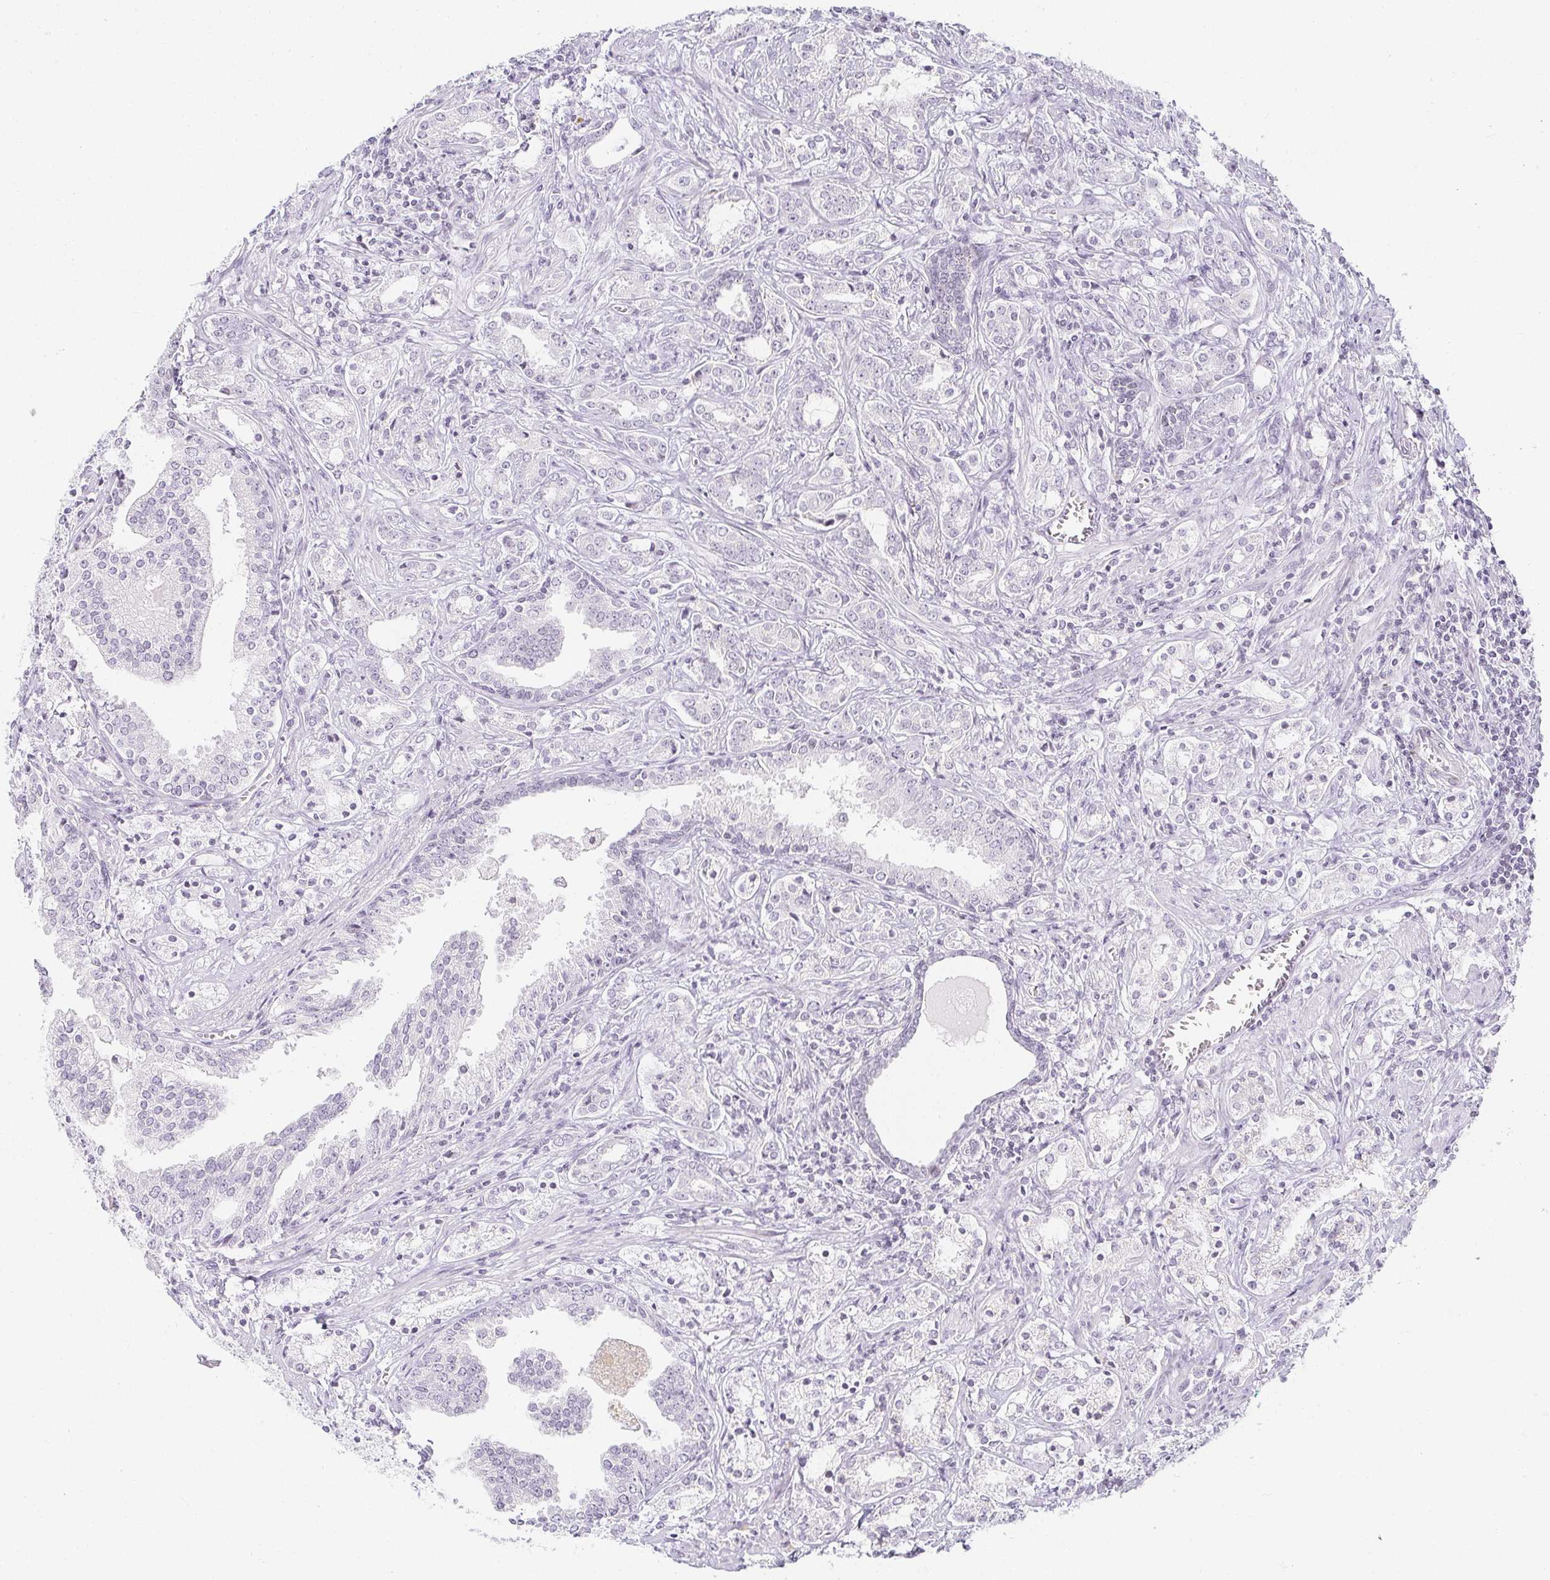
{"staining": {"intensity": "negative", "quantity": "none", "location": "none"}, "tissue": "prostate cancer", "cell_type": "Tumor cells", "image_type": "cancer", "snomed": [{"axis": "morphology", "description": "Adenocarcinoma, Medium grade"}, {"axis": "topography", "description": "Prostate"}], "caption": "Histopathology image shows no protein positivity in tumor cells of medium-grade adenocarcinoma (prostate) tissue.", "gene": "ACAN", "patient": {"sex": "male", "age": 57}}